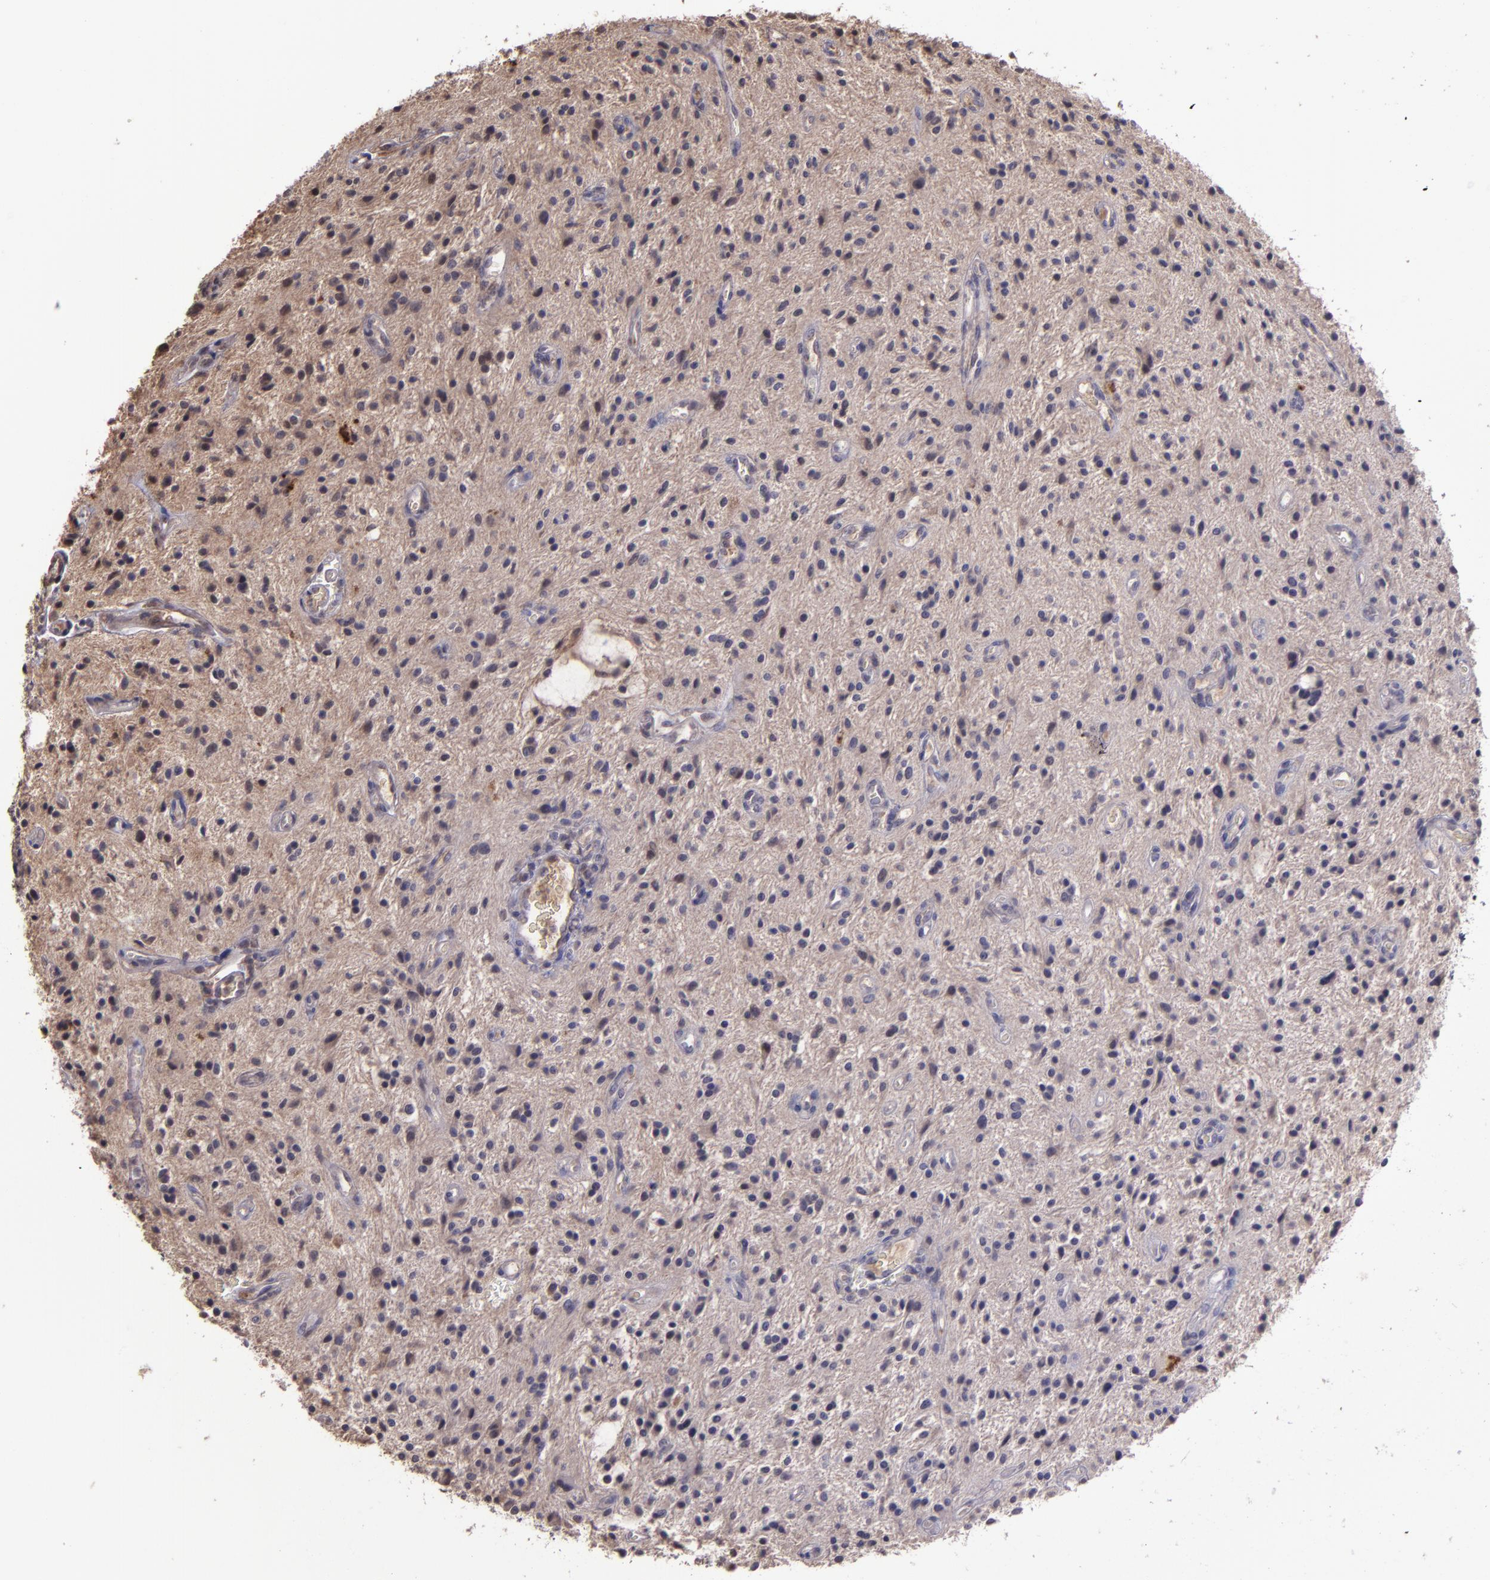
{"staining": {"intensity": "weak", "quantity": "25%-75%", "location": "cytoplasmic/membranous"}, "tissue": "glioma", "cell_type": "Tumor cells", "image_type": "cancer", "snomed": [{"axis": "morphology", "description": "Glioma, malignant, NOS"}, {"axis": "topography", "description": "Cerebellum"}], "caption": "Glioma tissue displays weak cytoplasmic/membranous positivity in approximately 25%-75% of tumor cells", "gene": "SERPINF2", "patient": {"sex": "female", "age": 10}}